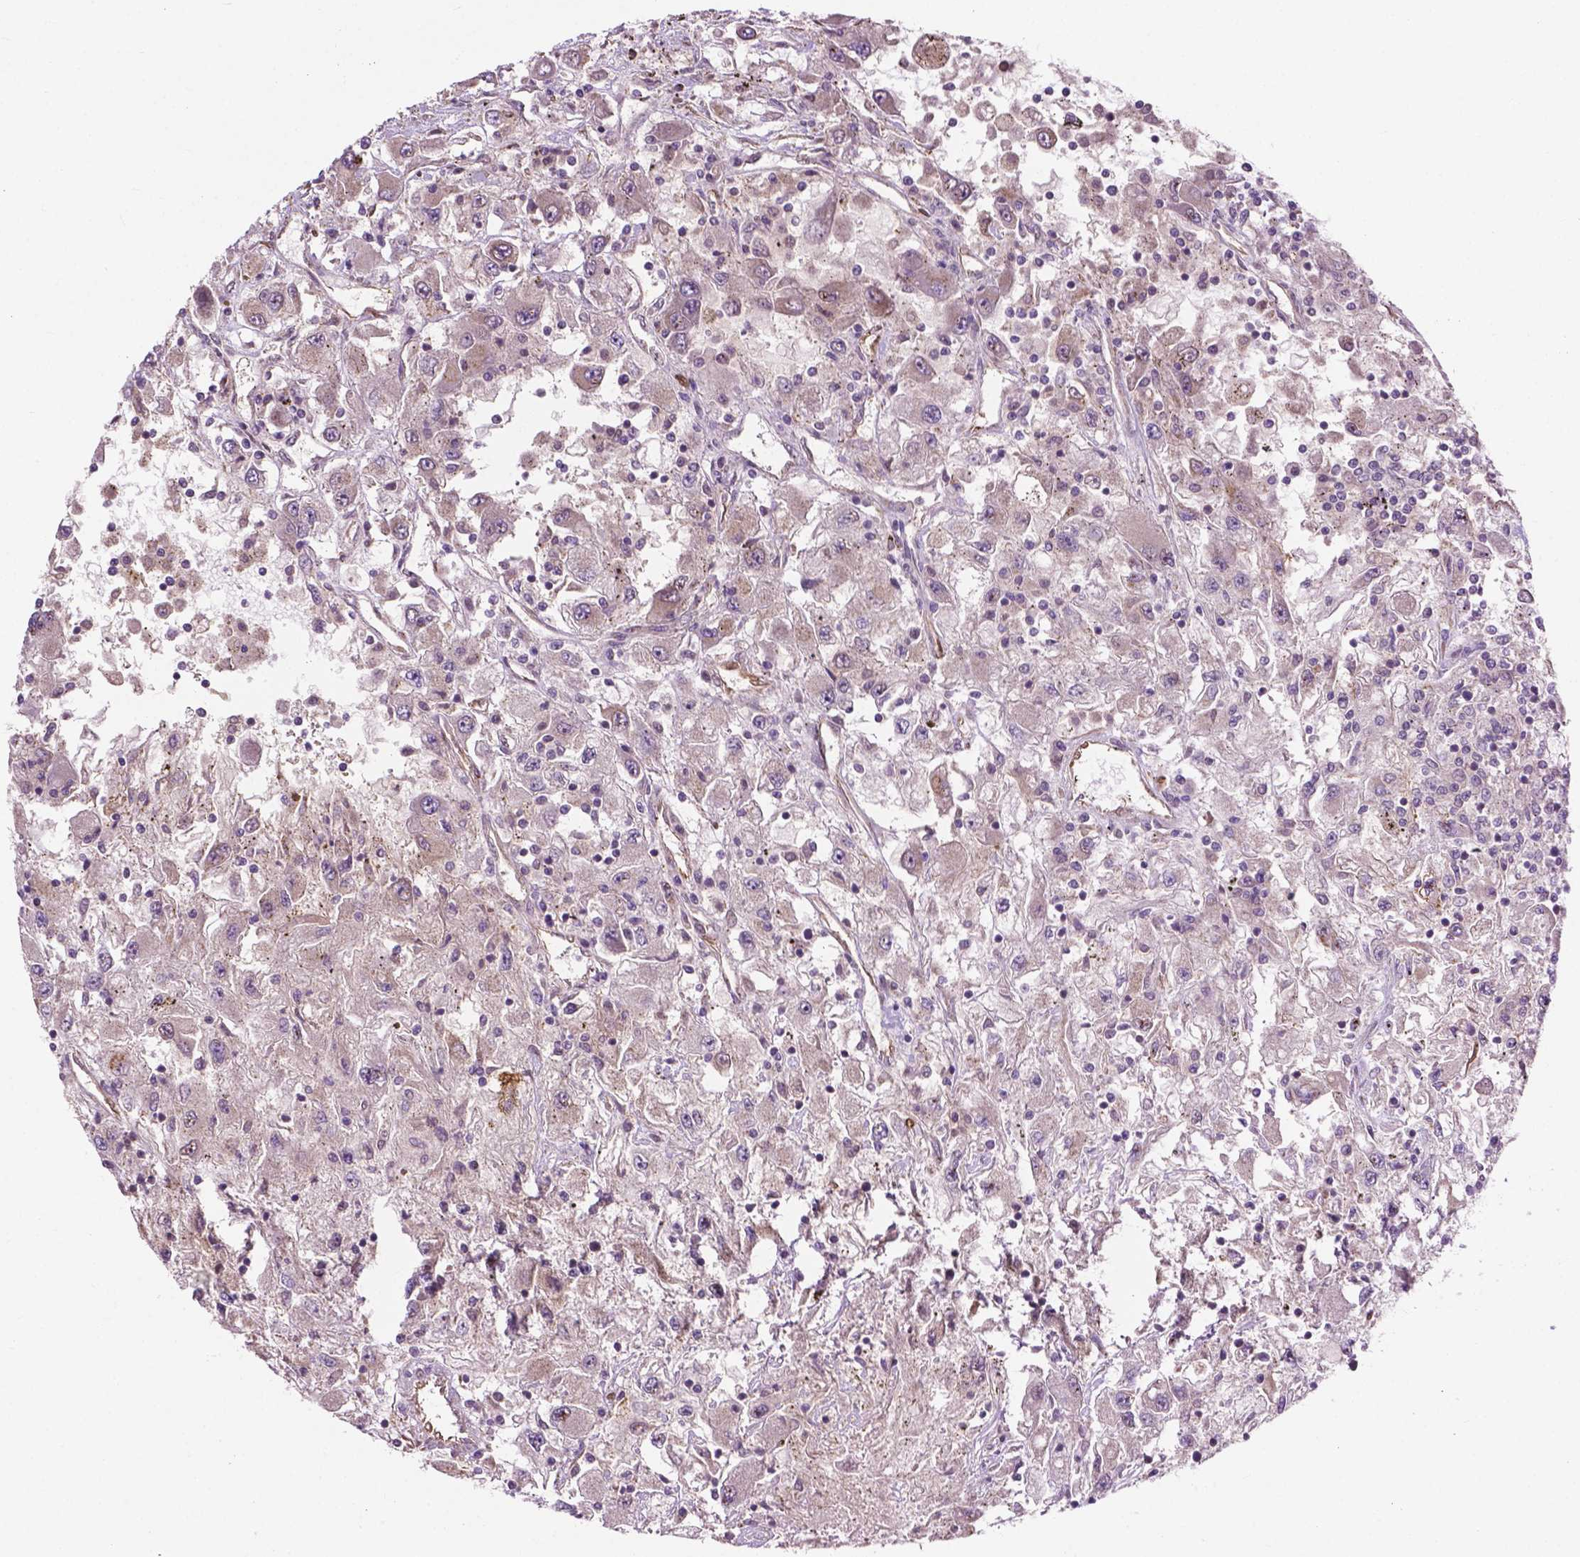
{"staining": {"intensity": "negative", "quantity": "none", "location": "none"}, "tissue": "renal cancer", "cell_type": "Tumor cells", "image_type": "cancer", "snomed": [{"axis": "morphology", "description": "Adenocarcinoma, NOS"}, {"axis": "topography", "description": "Kidney"}], "caption": "An immunohistochemistry photomicrograph of adenocarcinoma (renal) is shown. There is no staining in tumor cells of adenocarcinoma (renal). The staining is performed using DAB brown chromogen with nuclei counter-stained in using hematoxylin.", "gene": "PPP1CB", "patient": {"sex": "female", "age": 67}}